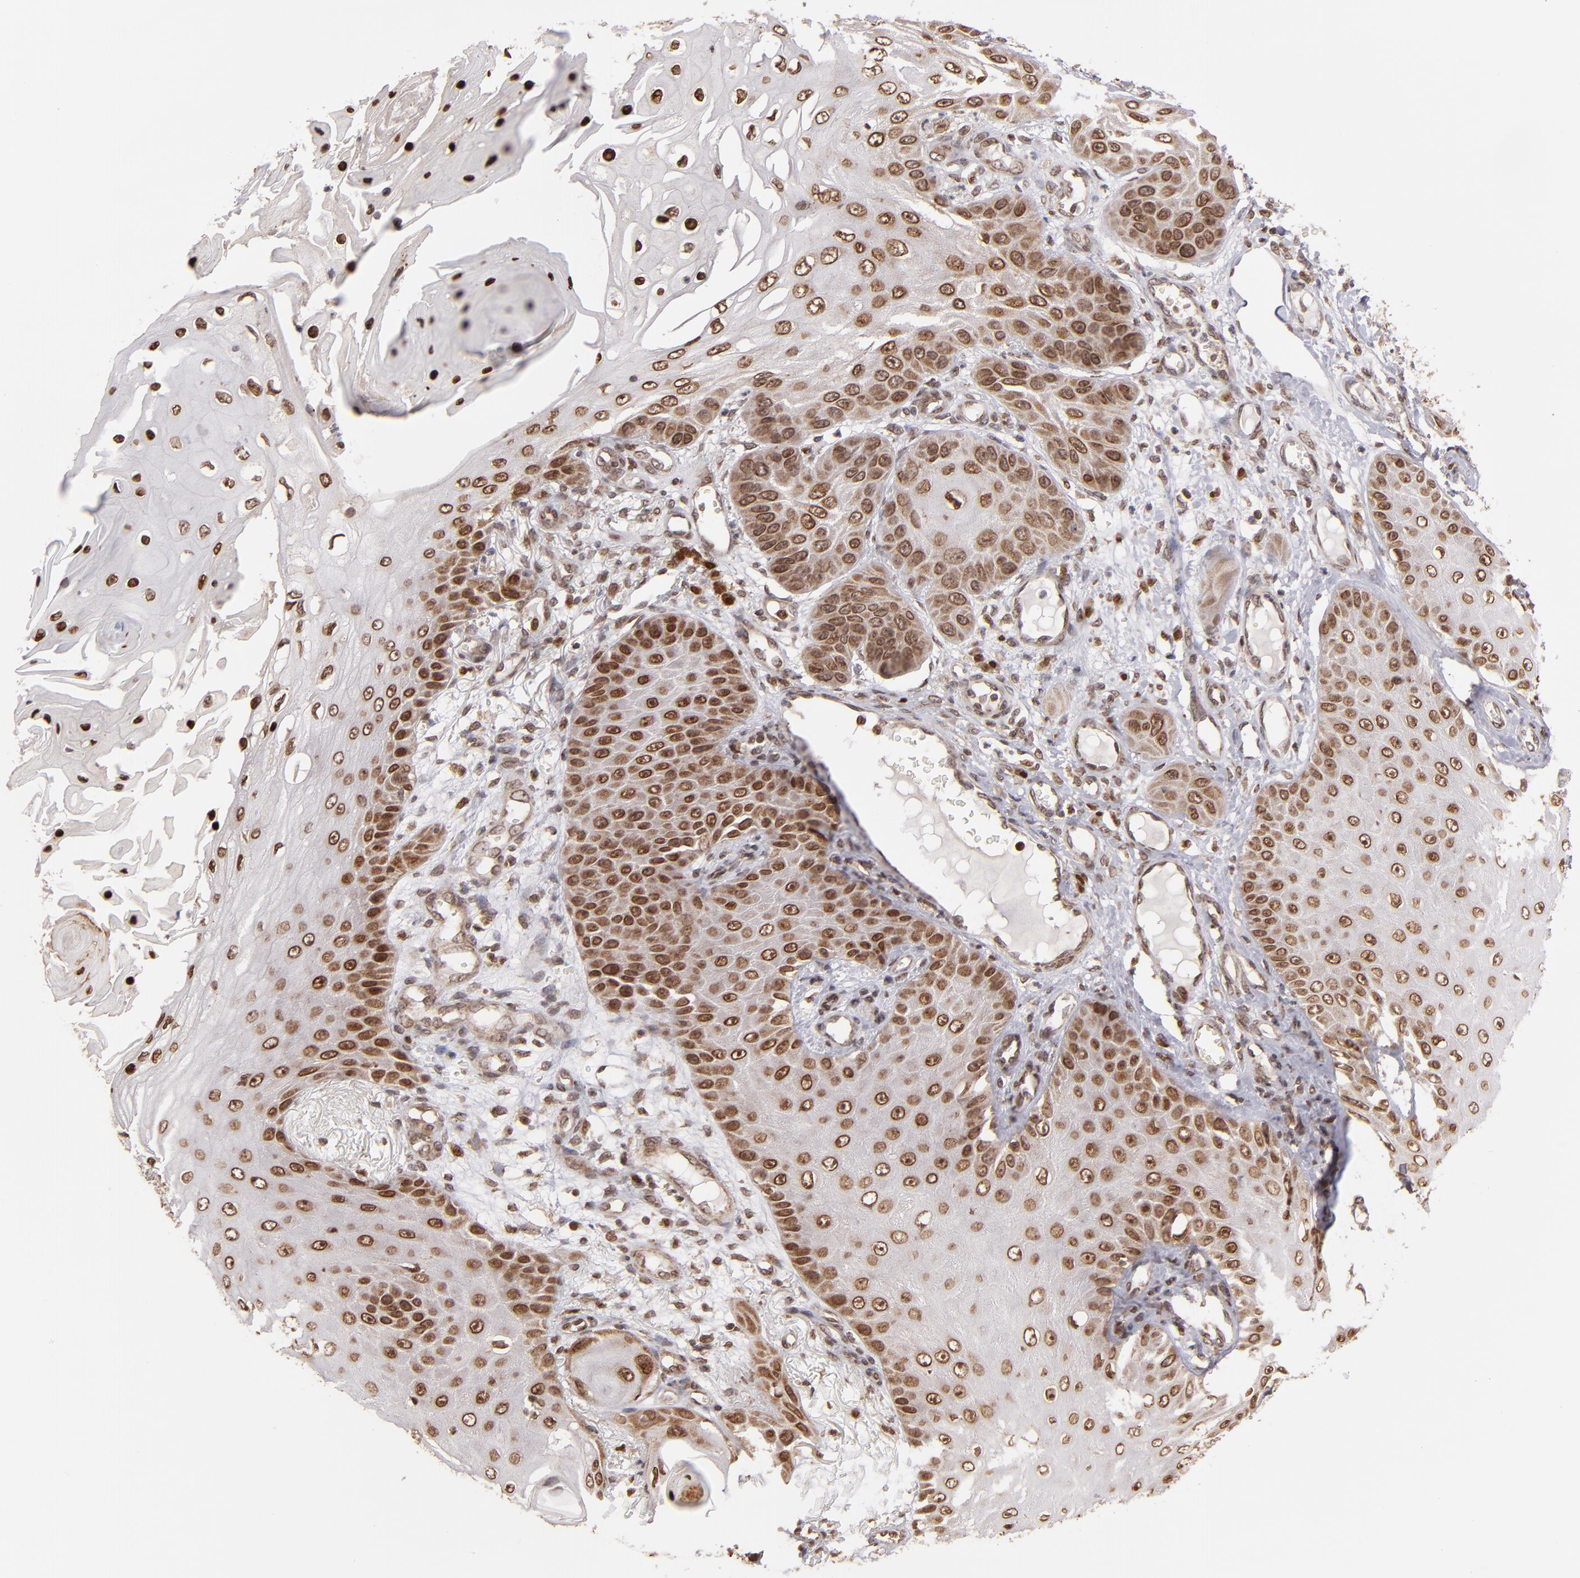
{"staining": {"intensity": "strong", "quantity": ">75%", "location": "cytoplasmic/membranous,nuclear"}, "tissue": "skin cancer", "cell_type": "Tumor cells", "image_type": "cancer", "snomed": [{"axis": "morphology", "description": "Squamous cell carcinoma, NOS"}, {"axis": "topography", "description": "Skin"}], "caption": "Protein expression by immunohistochemistry shows strong cytoplasmic/membranous and nuclear positivity in about >75% of tumor cells in skin cancer (squamous cell carcinoma). (DAB = brown stain, brightfield microscopy at high magnification).", "gene": "TOP1MT", "patient": {"sex": "female", "age": 40}}